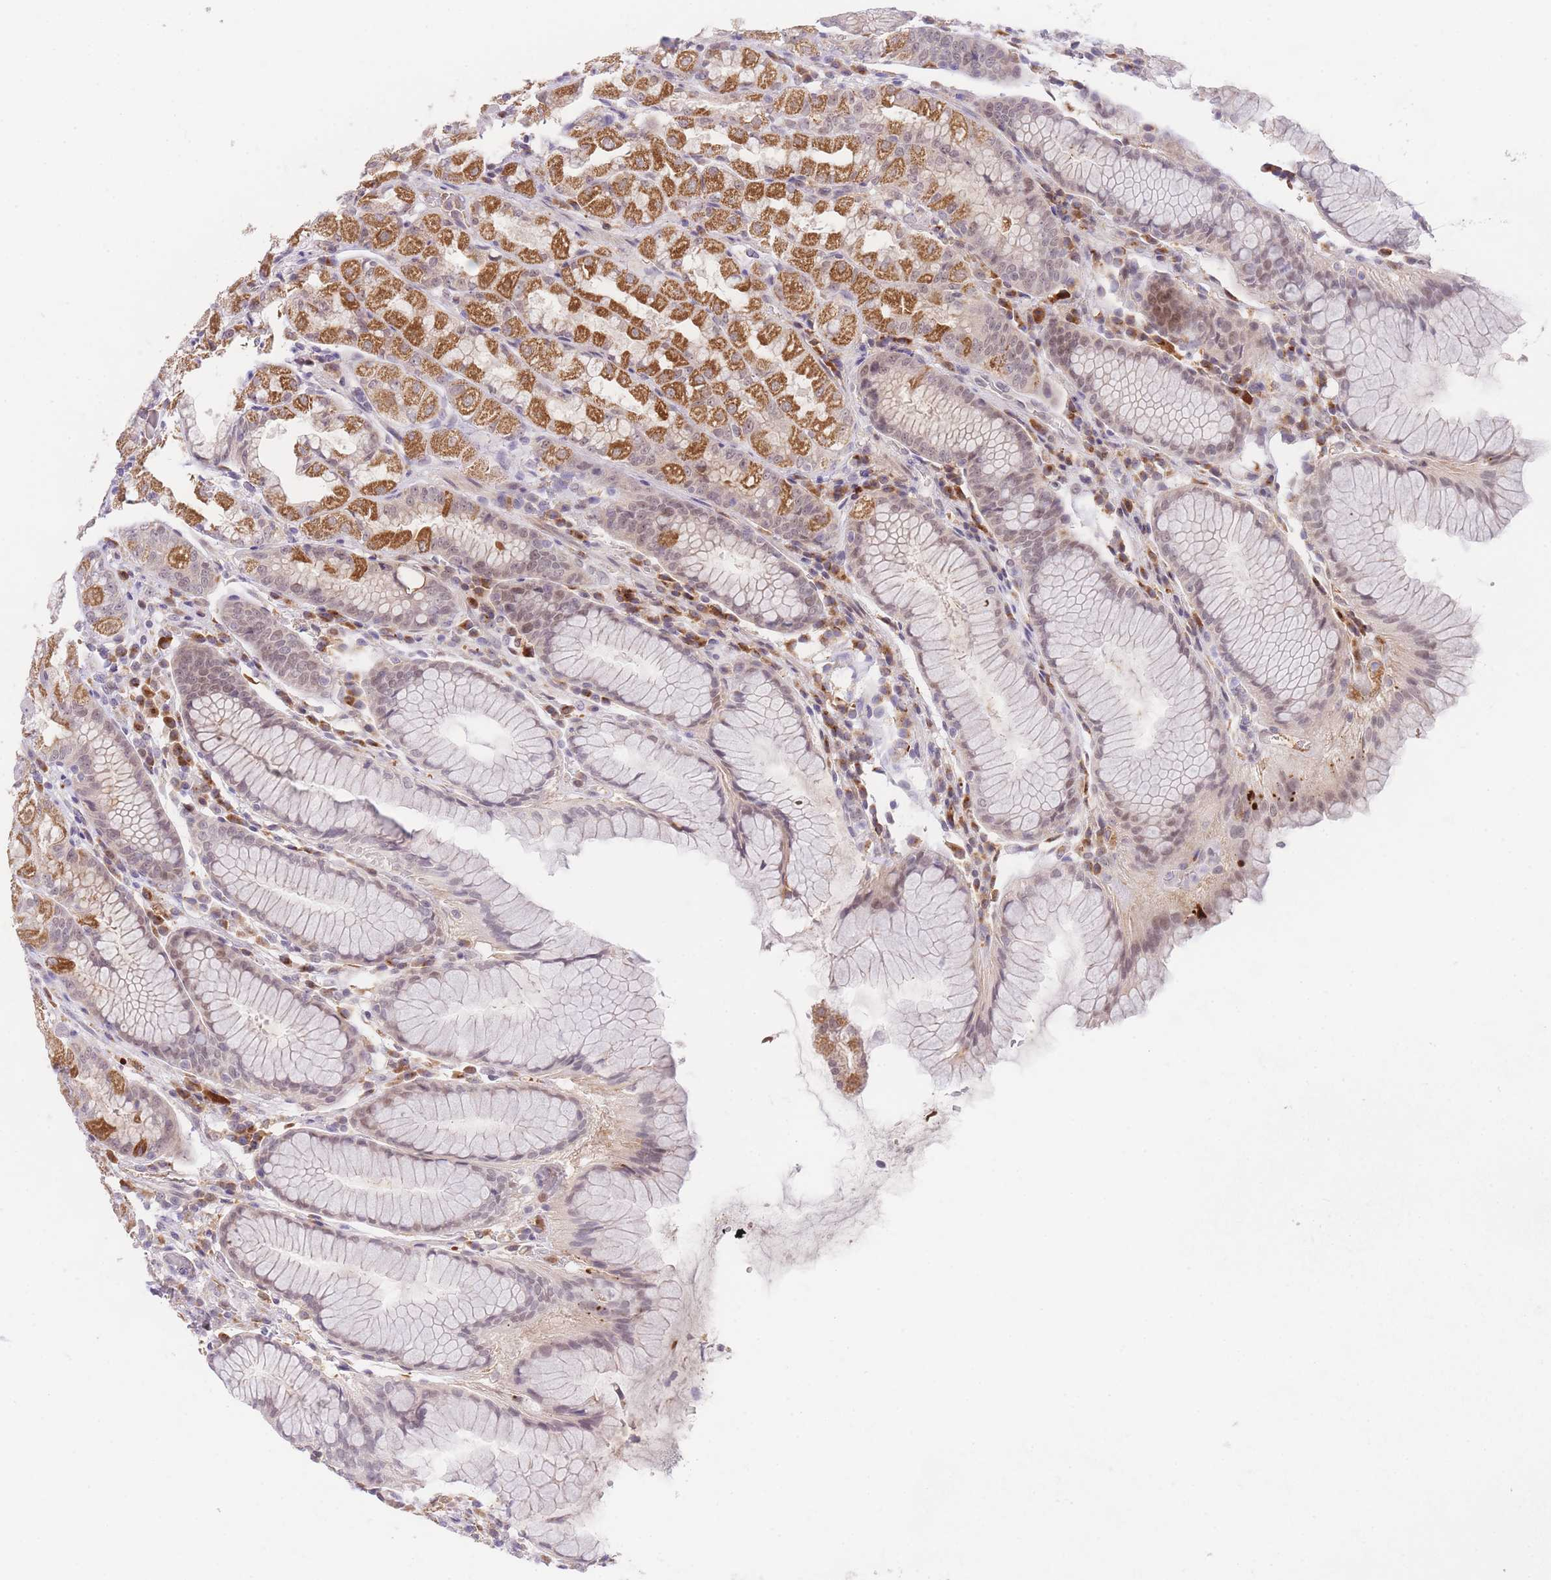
{"staining": {"intensity": "strong", "quantity": "<25%", "location": "cytoplasmic/membranous"}, "tissue": "stomach", "cell_type": "Glandular cells", "image_type": "normal", "snomed": [{"axis": "morphology", "description": "Normal tissue, NOS"}, {"axis": "topography", "description": "Stomach, lower"}], "caption": "Stomach stained with DAB (3,3'-diaminobenzidine) immunohistochemistry (IHC) demonstrates medium levels of strong cytoplasmic/membranous positivity in about <25% of glandular cells.", "gene": "SLC25A33", "patient": {"sex": "female", "age": 56}}